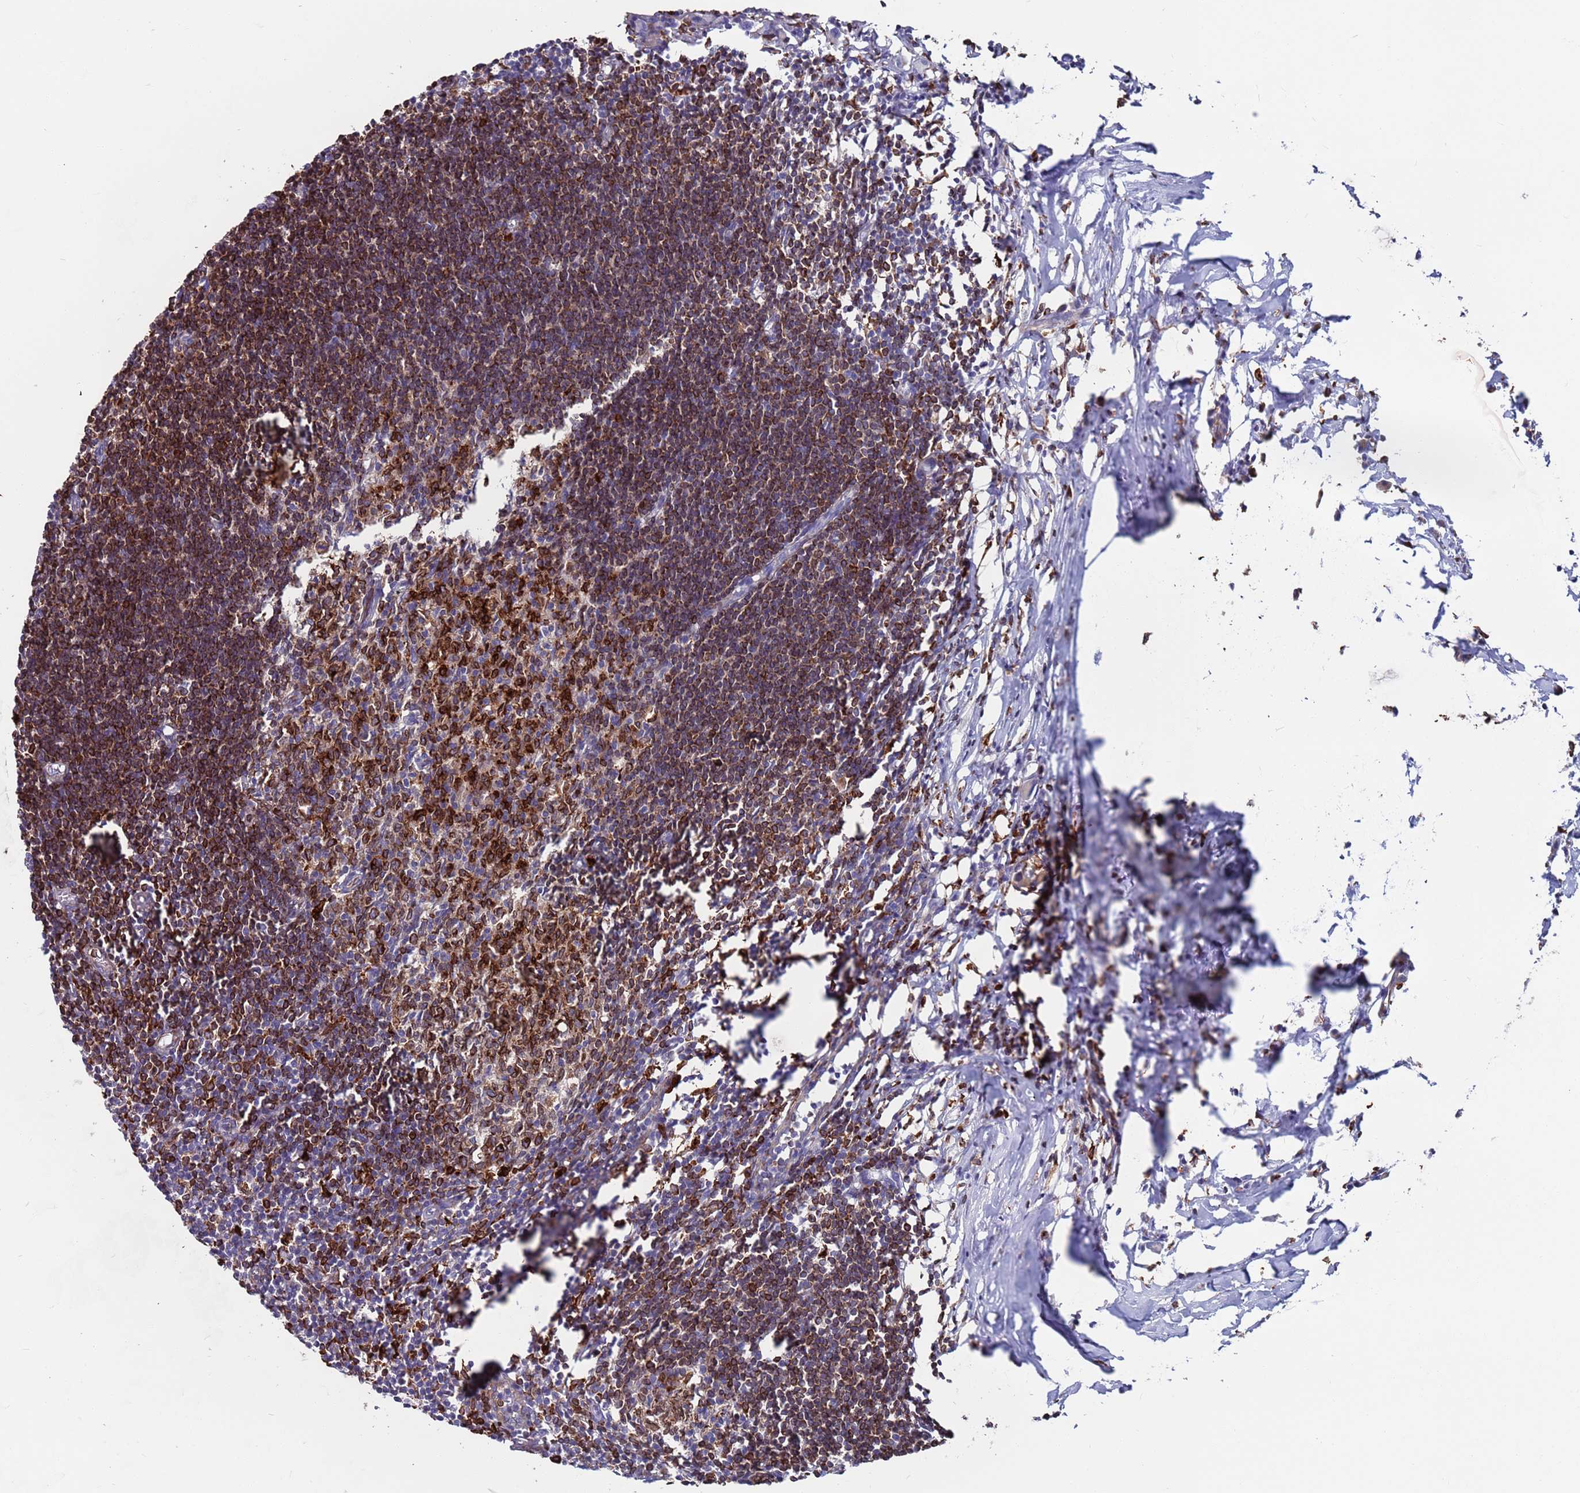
{"staining": {"intensity": "strong", "quantity": ">75%", "location": "cytoplasmic/membranous"}, "tissue": "lymph node", "cell_type": "Germinal center cells", "image_type": "normal", "snomed": [{"axis": "morphology", "description": "Normal tissue, NOS"}, {"axis": "morphology", "description": "Malignant melanoma, Metastatic site"}, {"axis": "topography", "description": "Lymph node"}], "caption": "Immunohistochemical staining of normal lymph node reveals strong cytoplasmic/membranous protein expression in approximately >75% of germinal center cells. (DAB (3,3'-diaminobenzidine) IHC, brown staining for protein, blue staining for nuclei).", "gene": "GREB1L", "patient": {"sex": "male", "age": 41}}